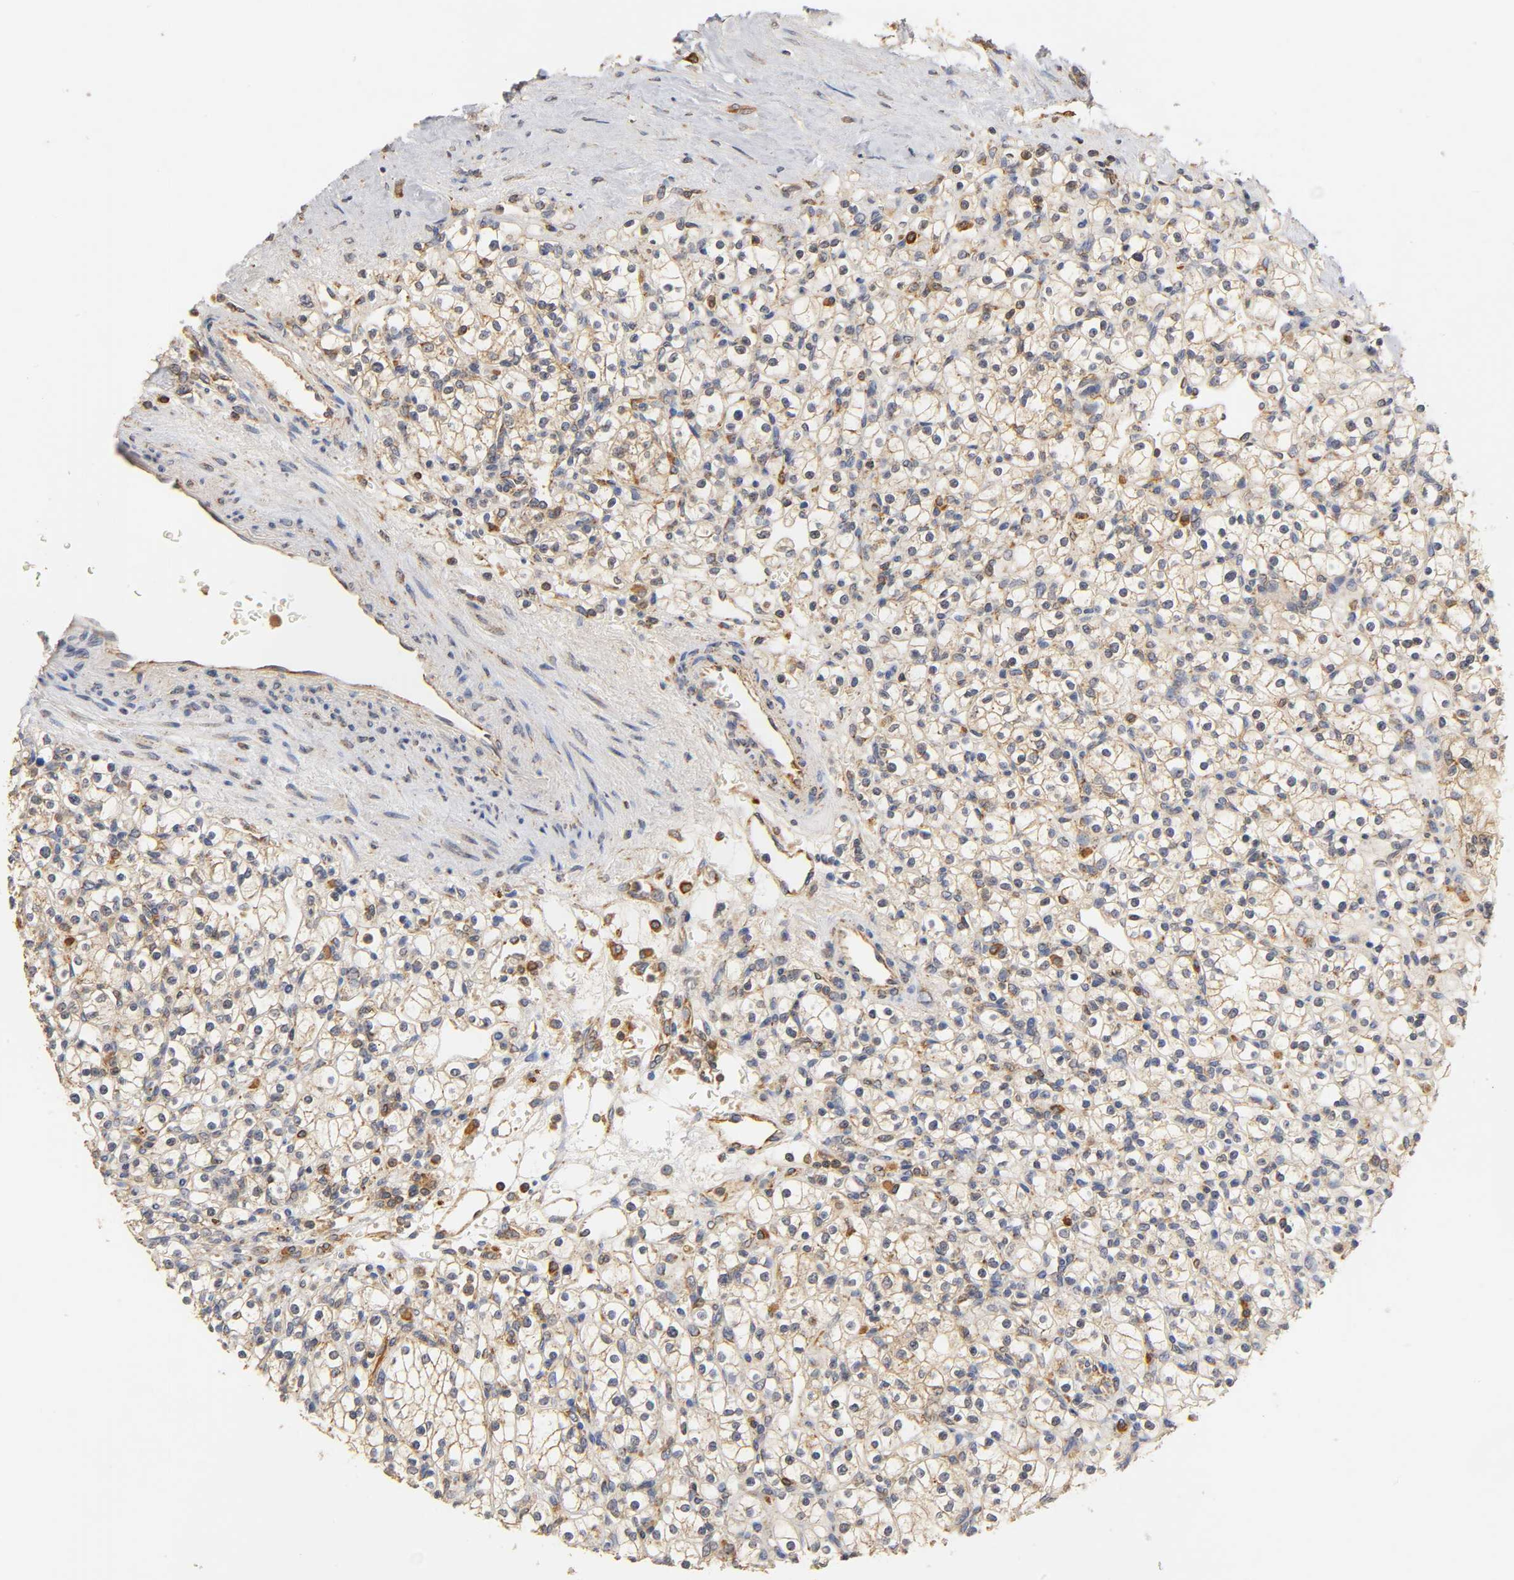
{"staining": {"intensity": "weak", "quantity": "<25%", "location": "cytoplasmic/membranous"}, "tissue": "renal cancer", "cell_type": "Tumor cells", "image_type": "cancer", "snomed": [{"axis": "morphology", "description": "Normal tissue, NOS"}, {"axis": "morphology", "description": "Adenocarcinoma, NOS"}, {"axis": "topography", "description": "Kidney"}], "caption": "A high-resolution histopathology image shows IHC staining of renal cancer (adenocarcinoma), which exhibits no significant staining in tumor cells.", "gene": "SCAP", "patient": {"sex": "female", "age": 55}}